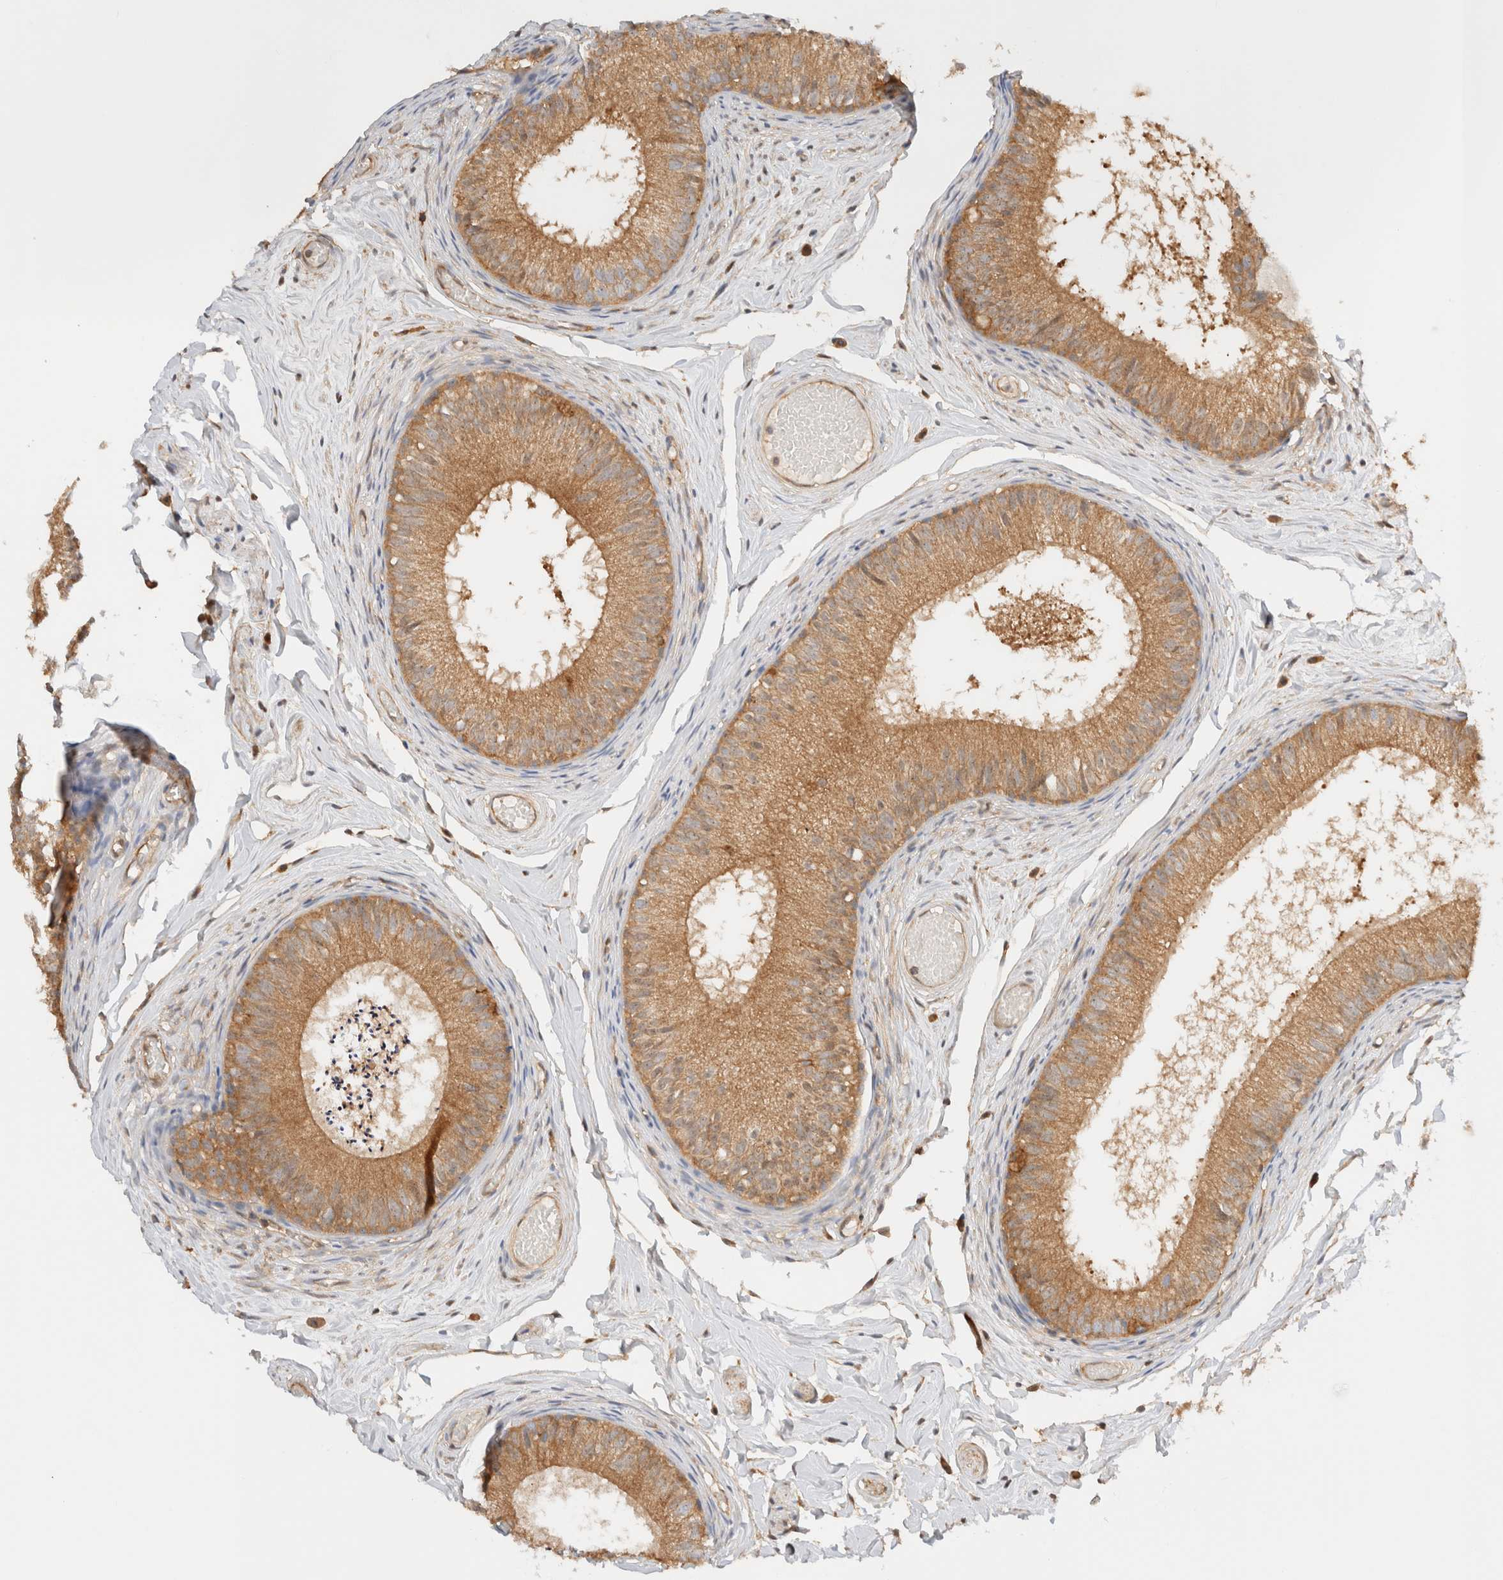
{"staining": {"intensity": "moderate", "quantity": ">75%", "location": "cytoplasmic/membranous"}, "tissue": "epididymis", "cell_type": "Glandular cells", "image_type": "normal", "snomed": [{"axis": "morphology", "description": "Normal tissue, NOS"}, {"axis": "topography", "description": "Epididymis"}], "caption": "The immunohistochemical stain highlights moderate cytoplasmic/membranous positivity in glandular cells of normal epididymis. Ihc stains the protein of interest in brown and the nuclei are stained blue.", "gene": "RABEP1", "patient": {"sex": "male", "age": 46}}